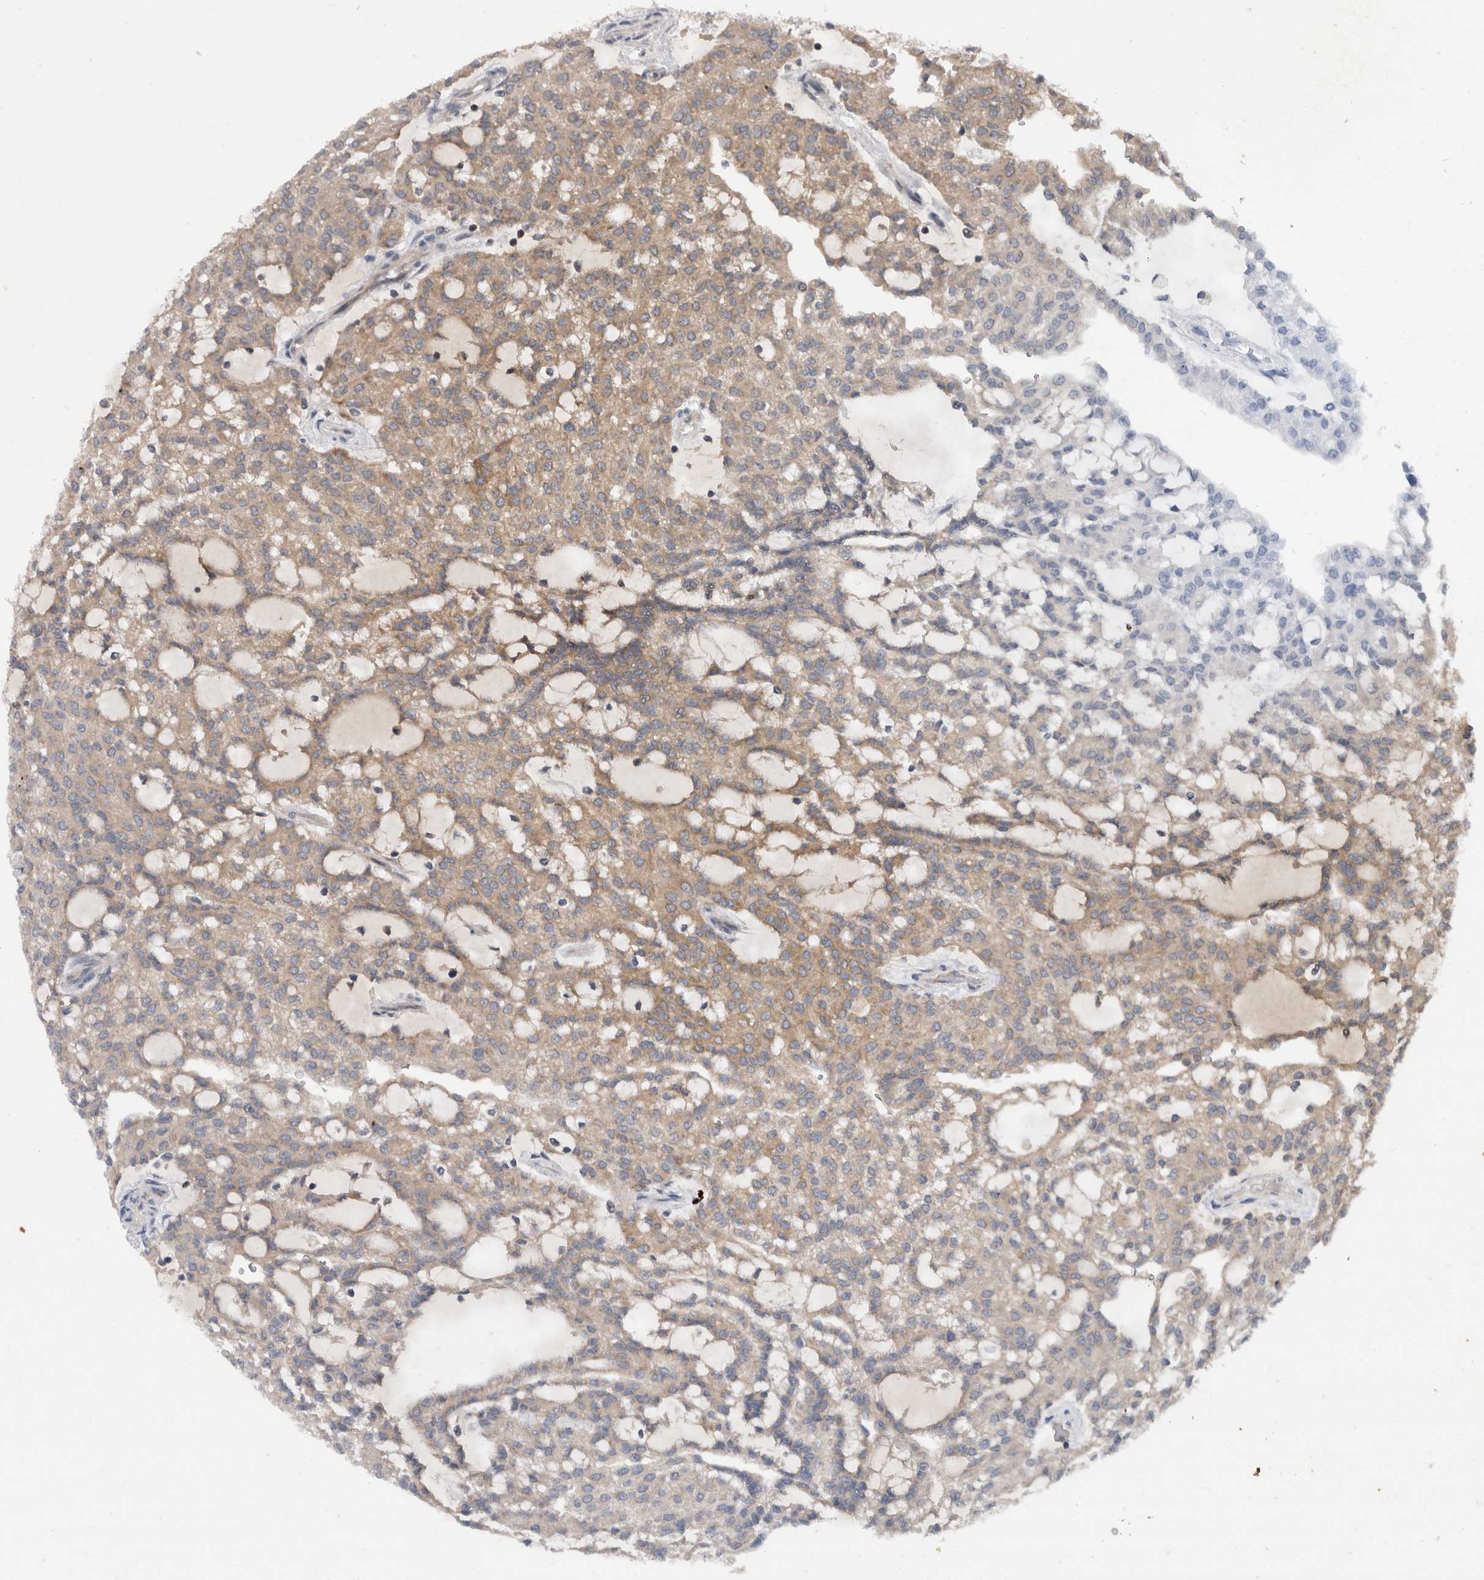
{"staining": {"intensity": "weak", "quantity": ">75%", "location": "cytoplasmic/membranous"}, "tissue": "renal cancer", "cell_type": "Tumor cells", "image_type": "cancer", "snomed": [{"axis": "morphology", "description": "Adenocarcinoma, NOS"}, {"axis": "topography", "description": "Kidney"}], "caption": "This micrograph exhibits immunohistochemistry staining of human adenocarcinoma (renal), with low weak cytoplasmic/membranous staining in about >75% of tumor cells.", "gene": "PDCD2", "patient": {"sex": "male", "age": 63}}